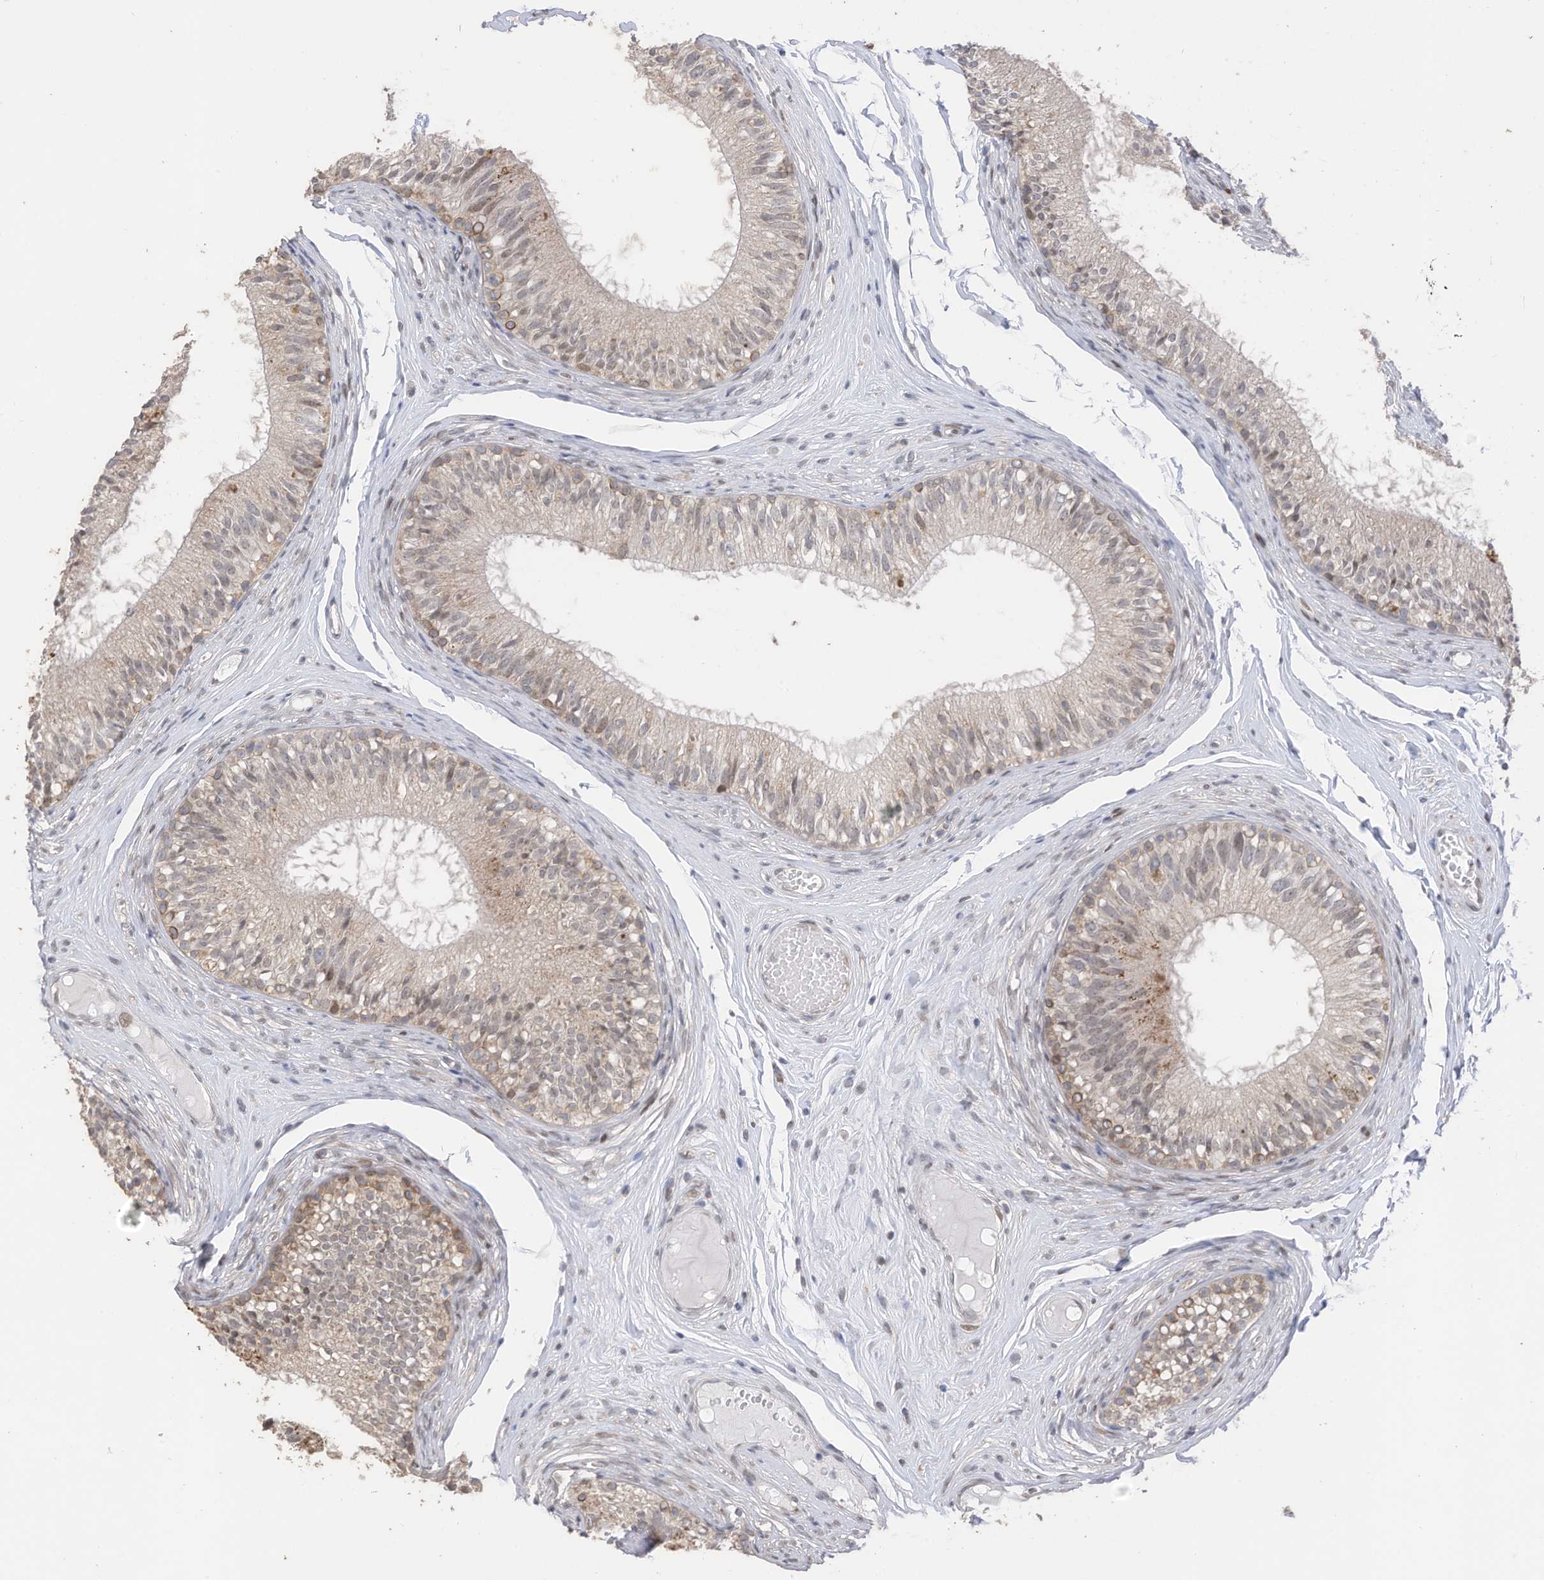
{"staining": {"intensity": "weak", "quantity": "<25%", "location": "cytoplasmic/membranous"}, "tissue": "epididymis", "cell_type": "Glandular cells", "image_type": "normal", "snomed": [{"axis": "morphology", "description": "Normal tissue, NOS"}, {"axis": "morphology", "description": "Seminoma in situ"}, {"axis": "topography", "description": "Testis"}, {"axis": "topography", "description": "Epididymis"}], "caption": "Immunohistochemical staining of unremarkable epididymis demonstrates no significant staining in glandular cells. Nuclei are stained in blue.", "gene": "RABL3", "patient": {"sex": "male", "age": 28}}